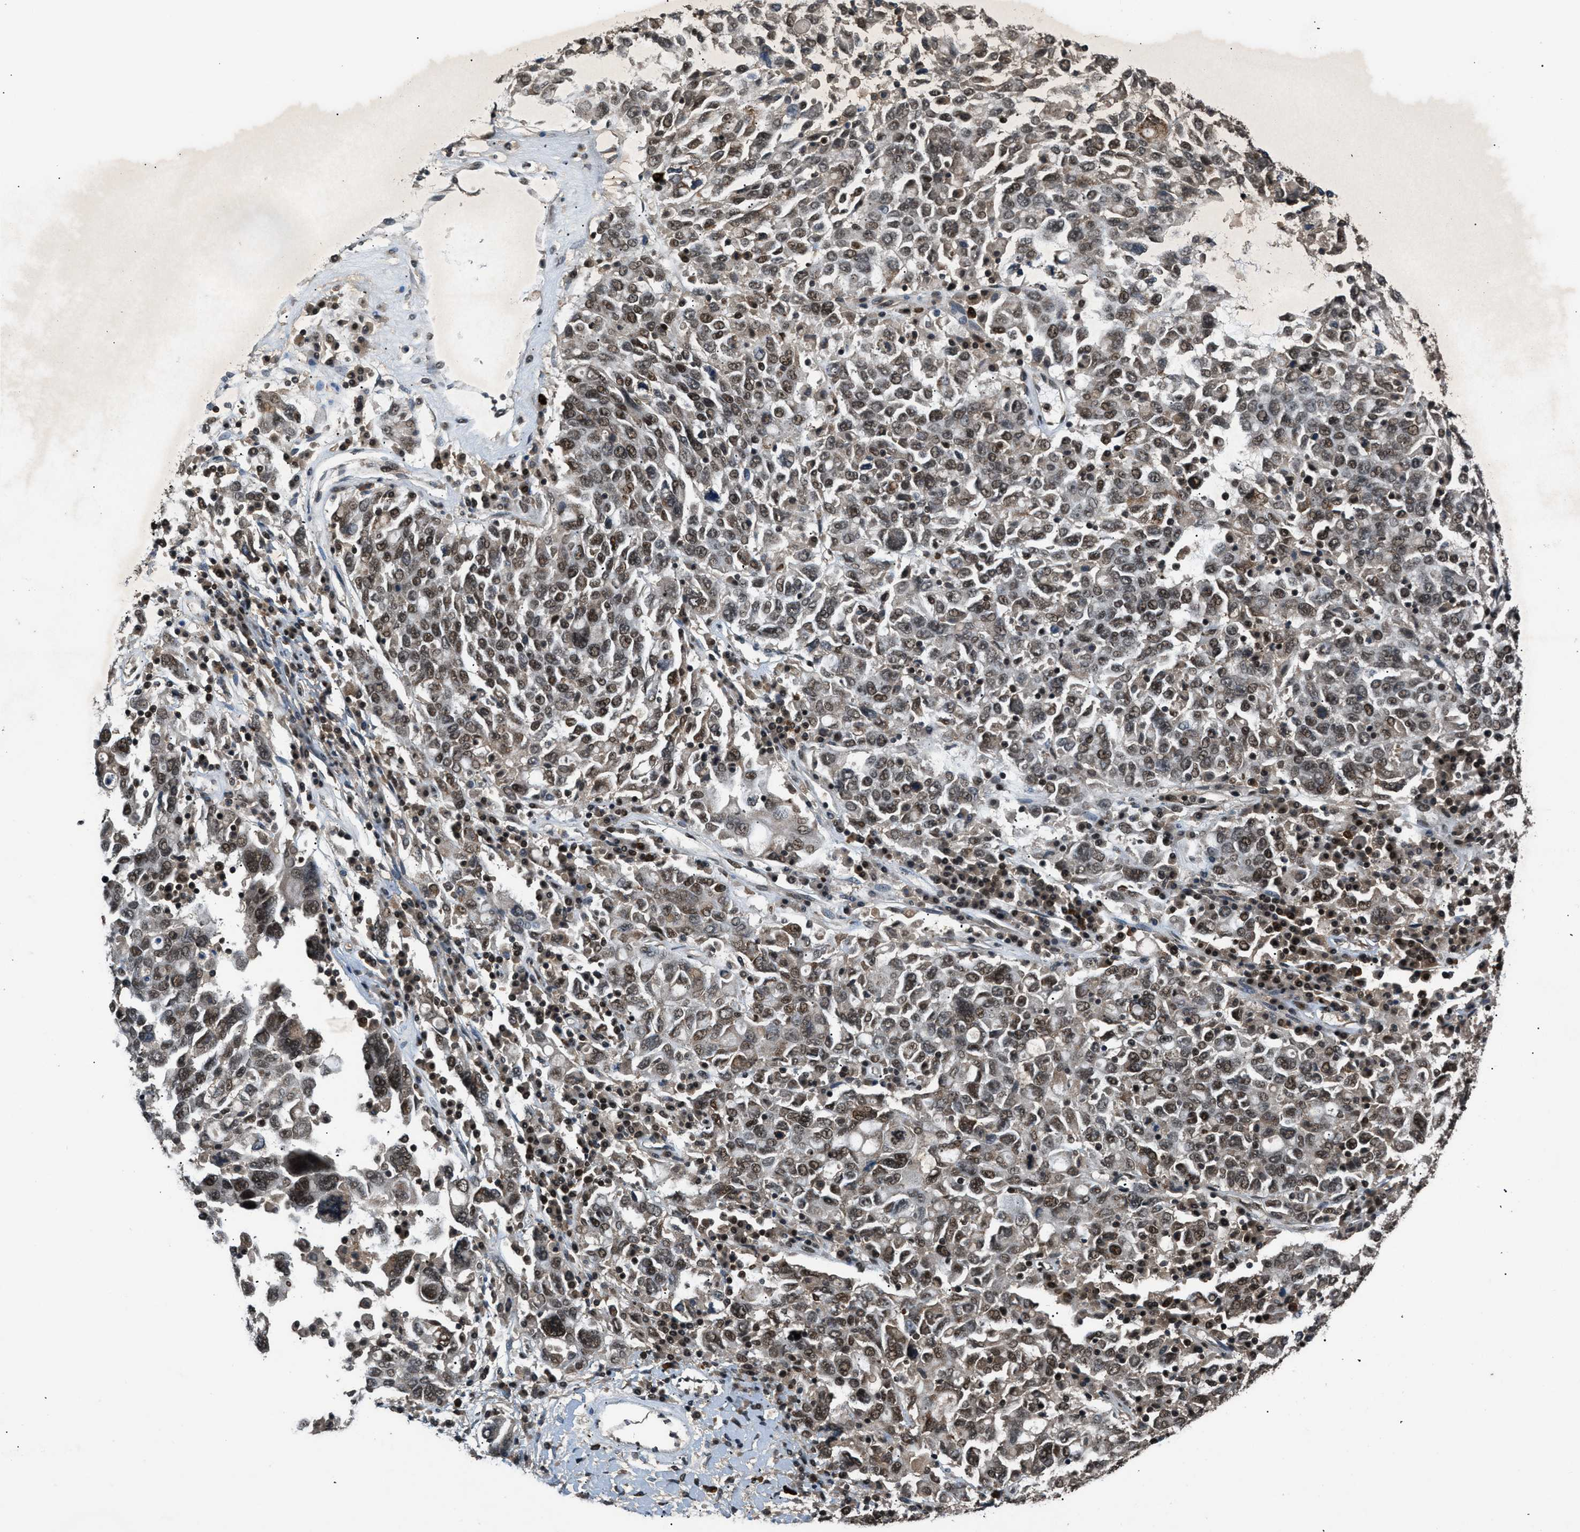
{"staining": {"intensity": "moderate", "quantity": ">75%", "location": "nuclear"}, "tissue": "ovarian cancer", "cell_type": "Tumor cells", "image_type": "cancer", "snomed": [{"axis": "morphology", "description": "Carcinoma, endometroid"}, {"axis": "topography", "description": "Ovary"}], "caption": "Human ovarian cancer stained for a protein (brown) reveals moderate nuclear positive staining in about >75% of tumor cells.", "gene": "RBM5", "patient": {"sex": "female", "age": 62}}